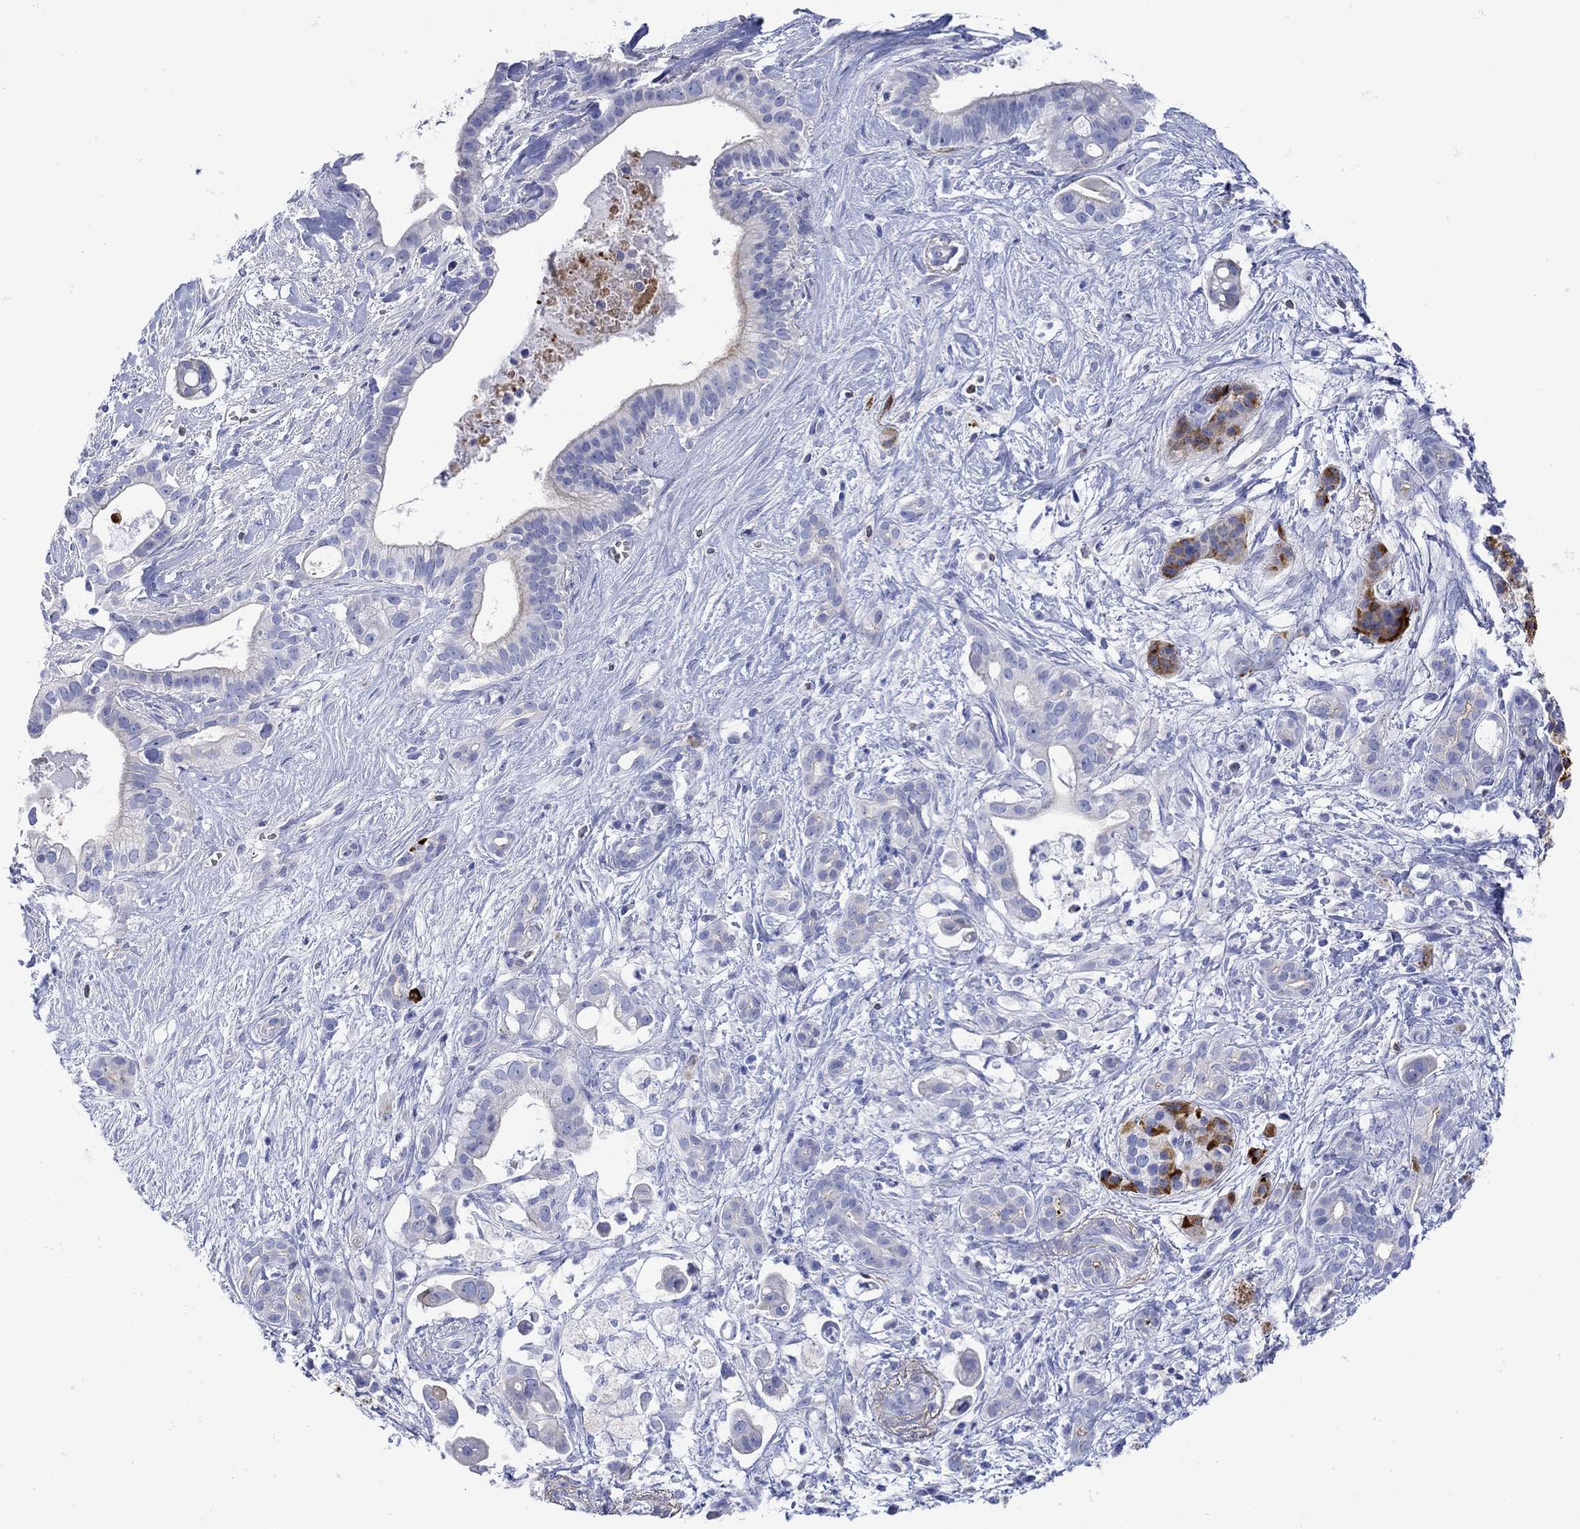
{"staining": {"intensity": "negative", "quantity": "none", "location": "none"}, "tissue": "pancreatic cancer", "cell_type": "Tumor cells", "image_type": "cancer", "snomed": [{"axis": "morphology", "description": "Adenocarcinoma, NOS"}, {"axis": "topography", "description": "Pancreas"}], "caption": "Tumor cells are negative for brown protein staining in pancreatic adenocarcinoma.", "gene": "ANKMY1", "patient": {"sex": "male", "age": 61}}